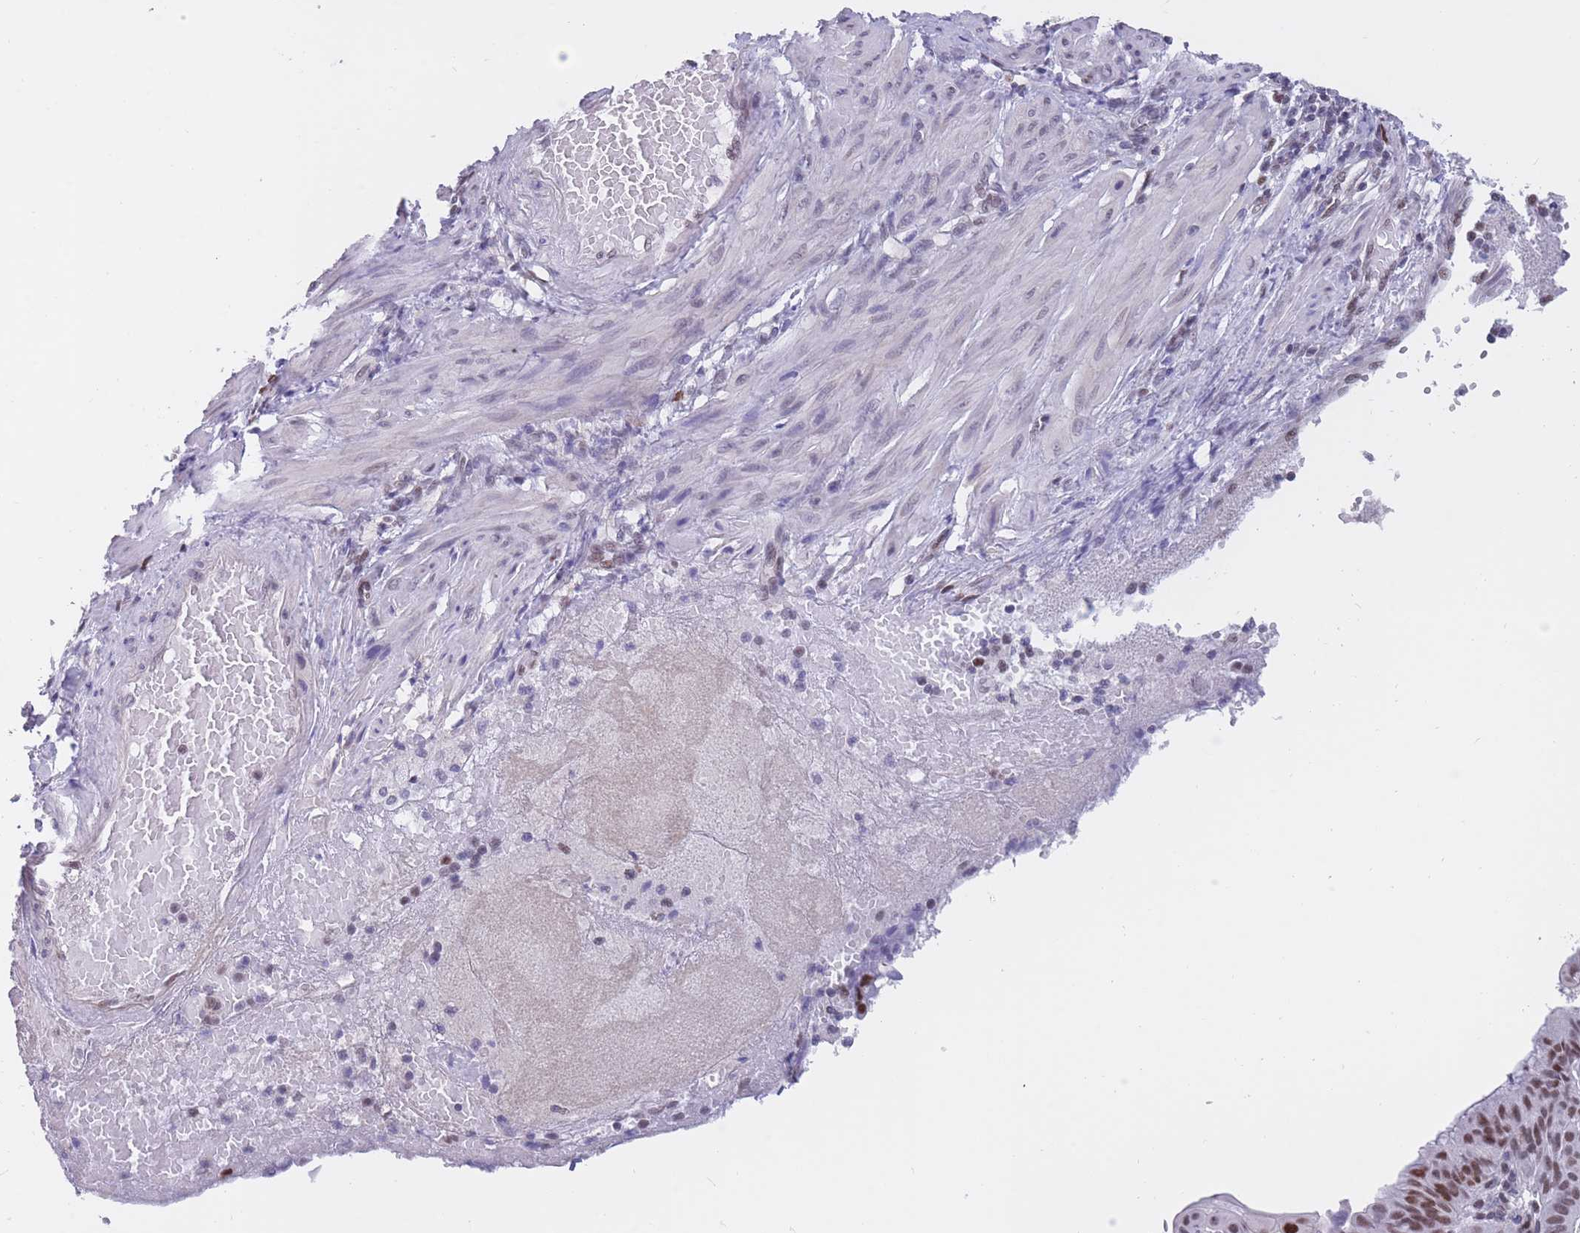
{"staining": {"intensity": "moderate", "quantity": ">75%", "location": "nuclear"}, "tissue": "endometrial cancer", "cell_type": "Tumor cells", "image_type": "cancer", "snomed": [{"axis": "morphology", "description": "Adenocarcinoma, NOS"}, {"axis": "topography", "description": "Endometrium"}], "caption": "Brown immunohistochemical staining in endometrial cancer (adenocarcinoma) reveals moderate nuclear expression in about >75% of tumor cells.", "gene": "NASP", "patient": {"sex": "female", "age": 49}}